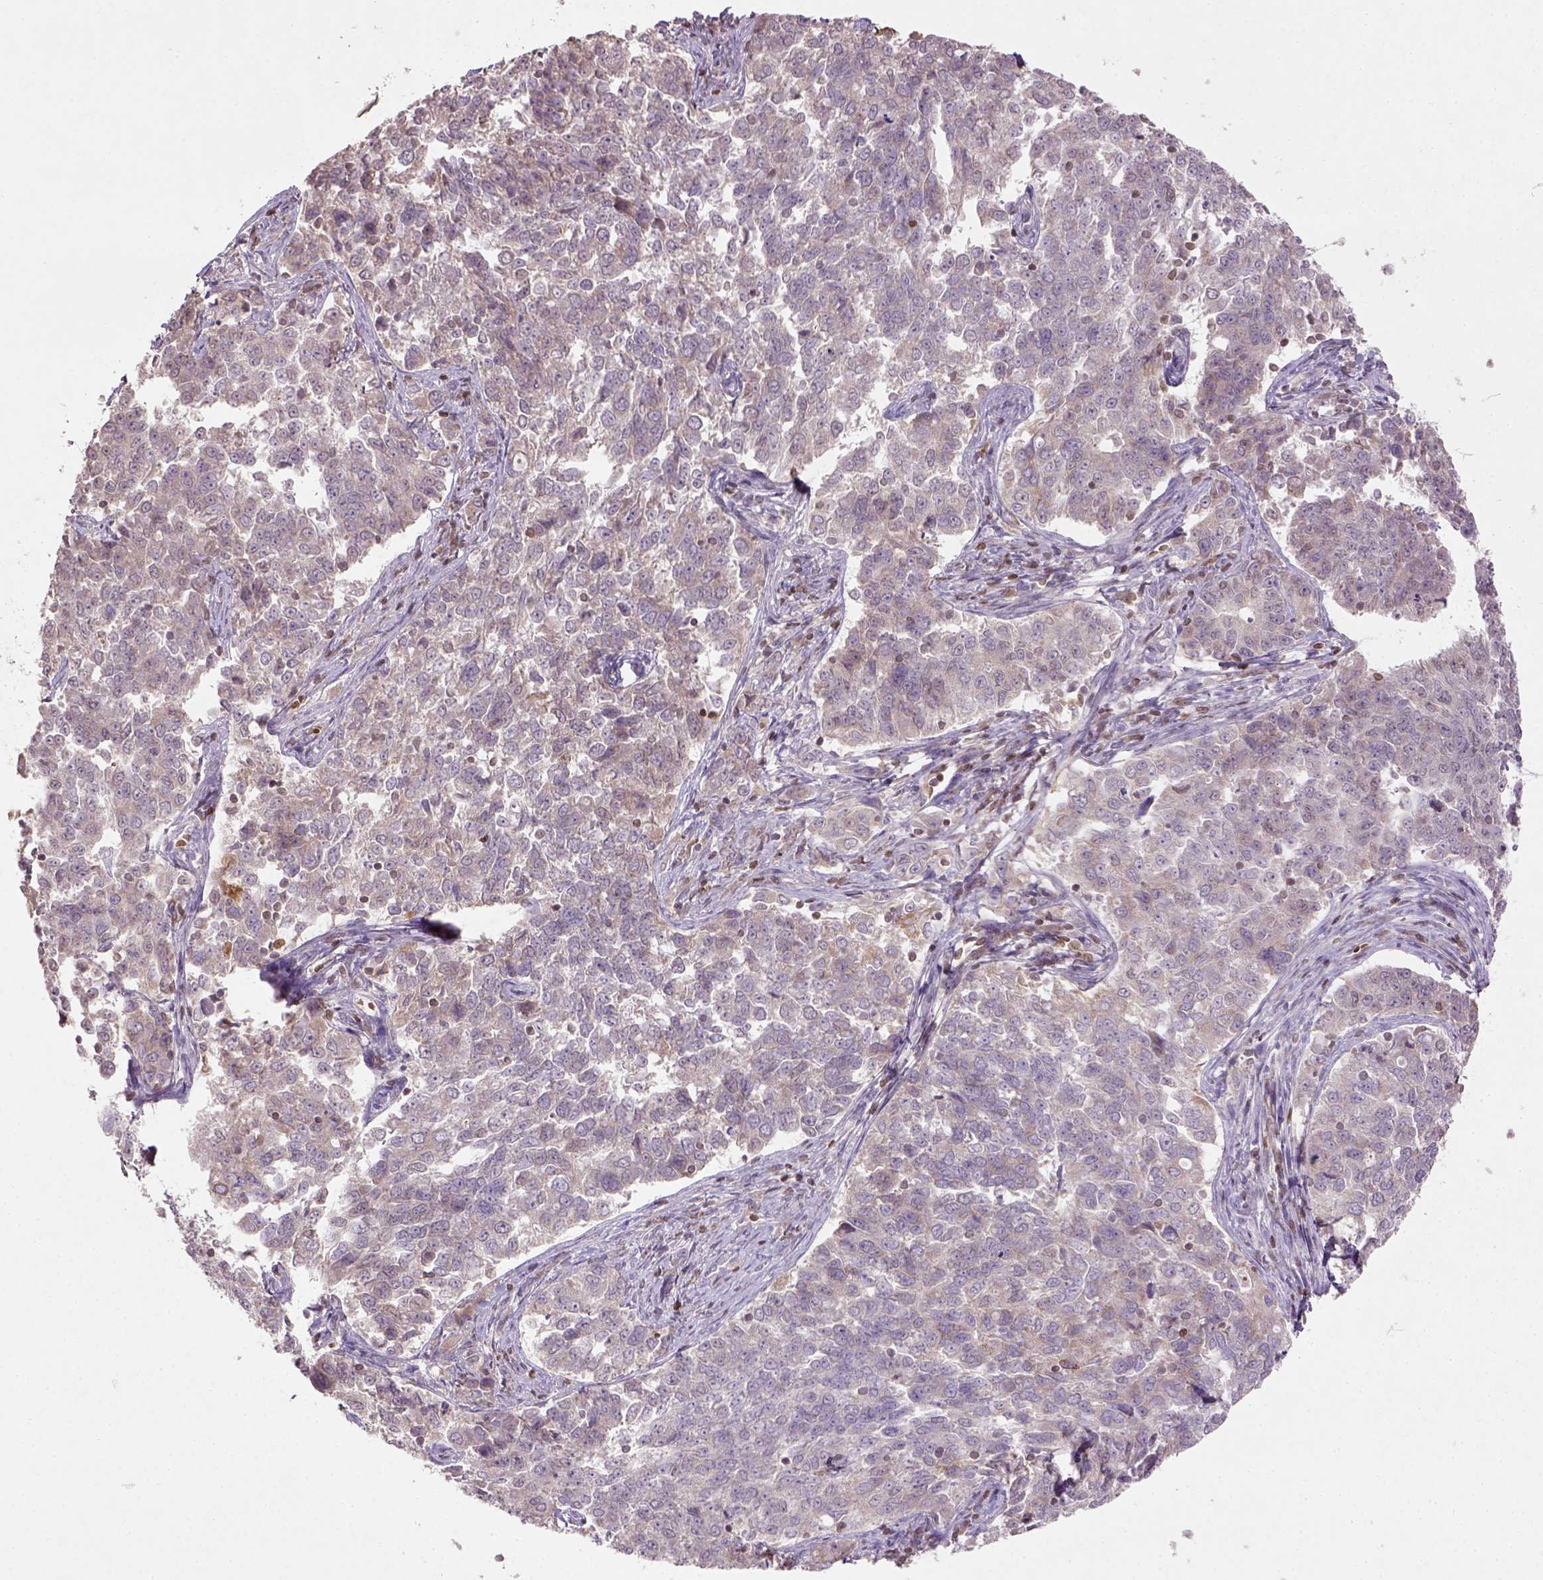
{"staining": {"intensity": "weak", "quantity": ">75%", "location": "cytoplasmic/membranous"}, "tissue": "endometrial cancer", "cell_type": "Tumor cells", "image_type": "cancer", "snomed": [{"axis": "morphology", "description": "Adenocarcinoma, NOS"}, {"axis": "topography", "description": "Endometrium"}], "caption": "Tumor cells display weak cytoplasmic/membranous expression in about >75% of cells in endometrial adenocarcinoma.", "gene": "NUDT3", "patient": {"sex": "female", "age": 43}}